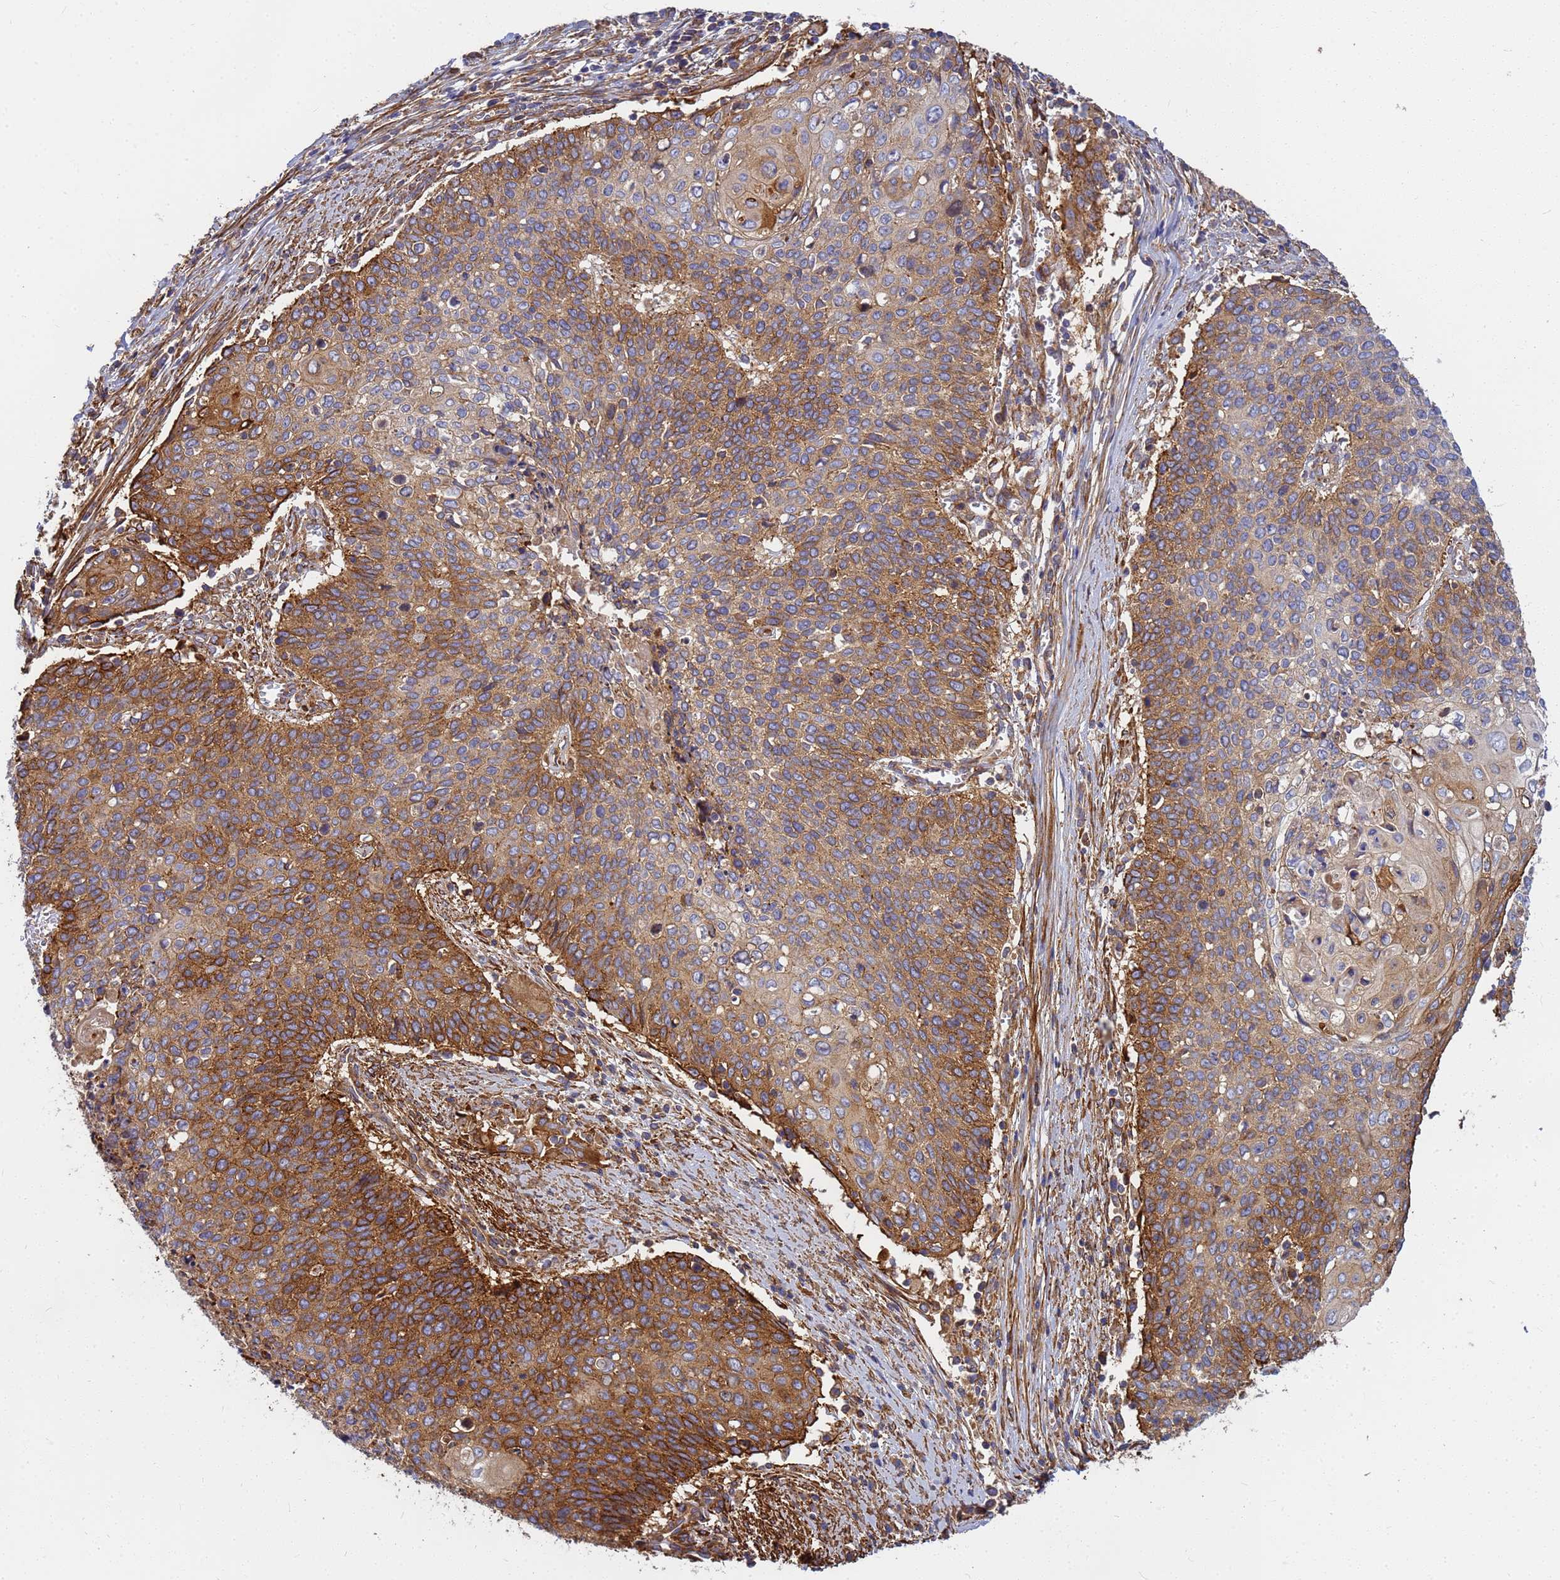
{"staining": {"intensity": "strong", "quantity": "25%-75%", "location": "cytoplasmic/membranous"}, "tissue": "cervical cancer", "cell_type": "Tumor cells", "image_type": "cancer", "snomed": [{"axis": "morphology", "description": "Squamous cell carcinoma, NOS"}, {"axis": "topography", "description": "Cervix"}], "caption": "There is high levels of strong cytoplasmic/membranous expression in tumor cells of squamous cell carcinoma (cervical), as demonstrated by immunohistochemical staining (brown color).", "gene": "C2CD5", "patient": {"sex": "female", "age": 39}}